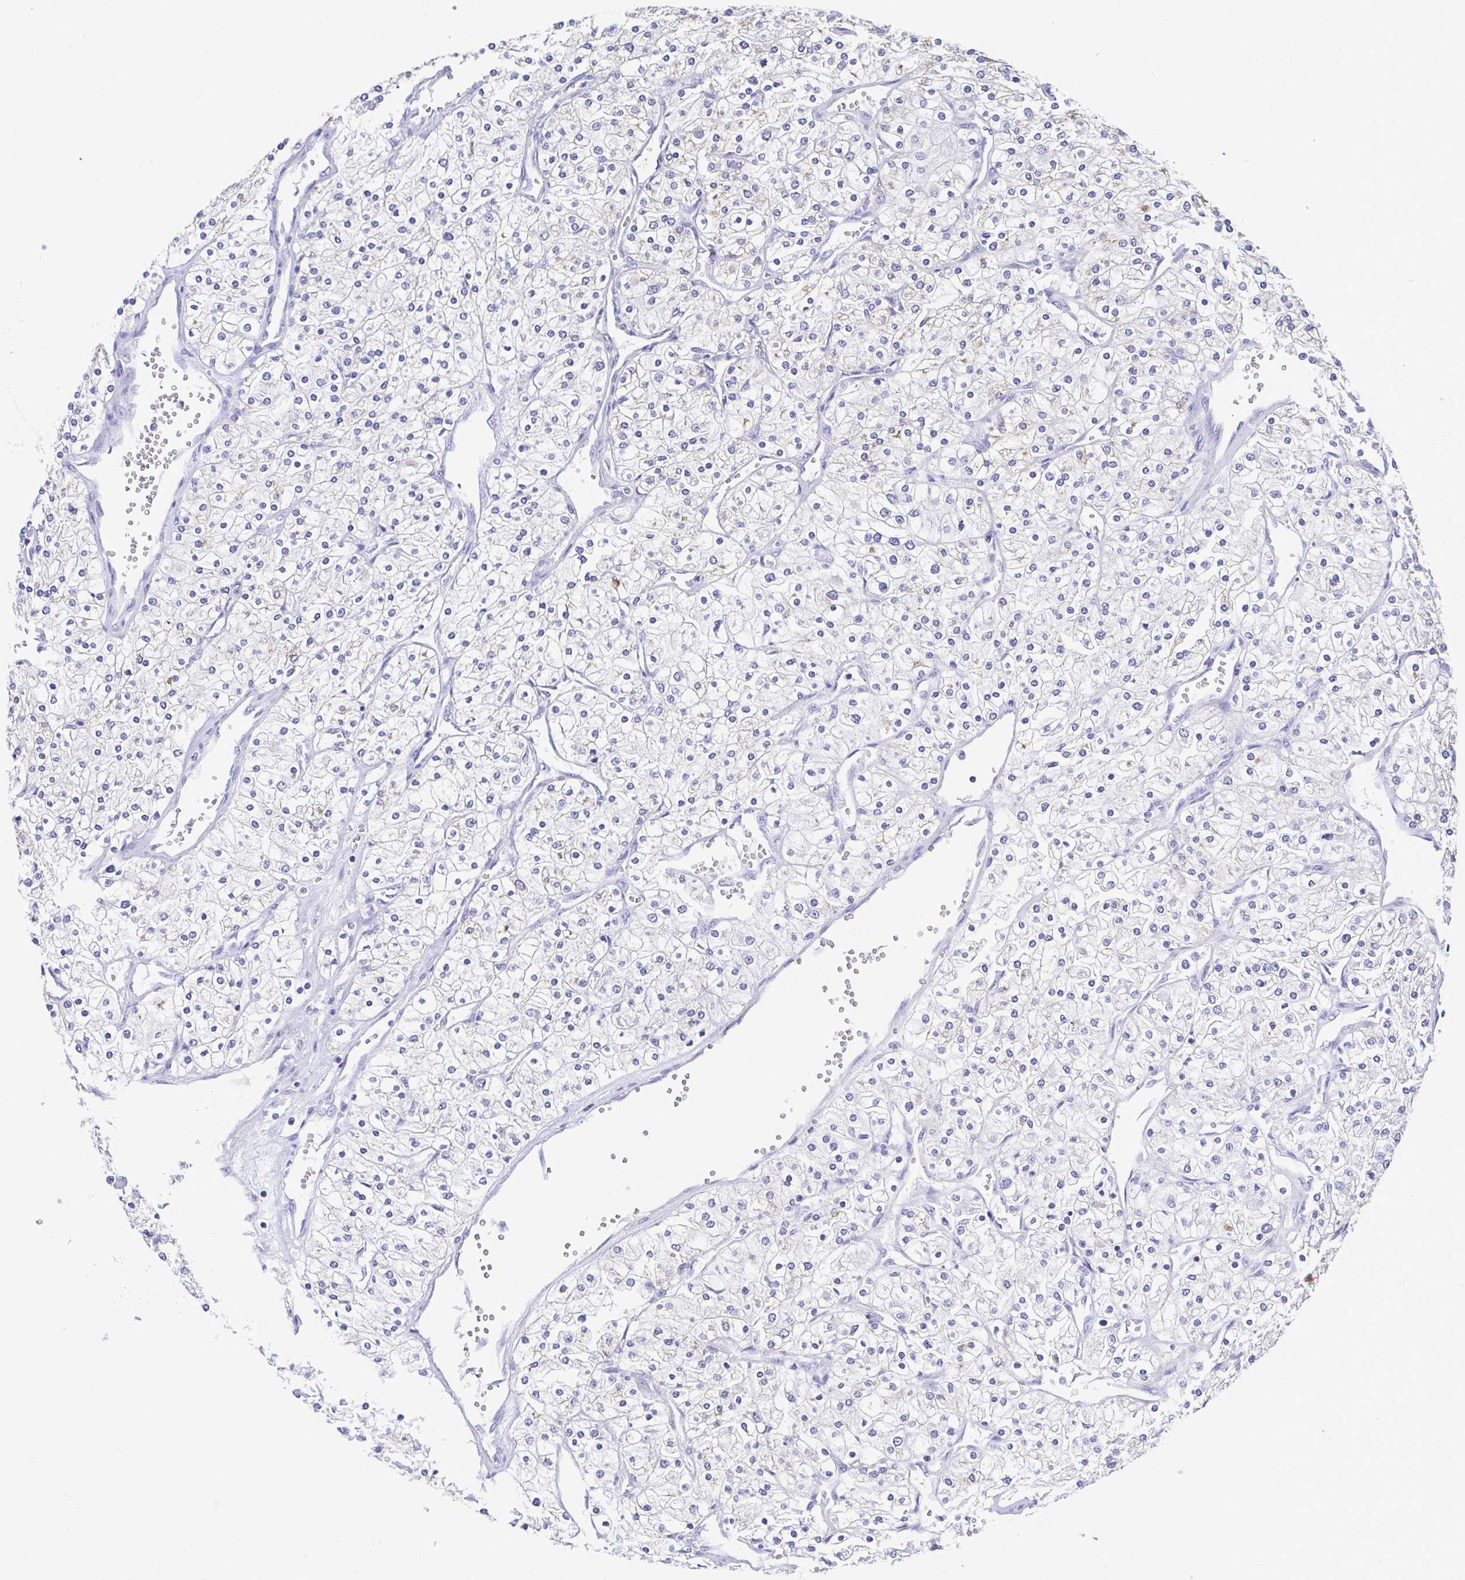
{"staining": {"intensity": "negative", "quantity": "none", "location": "none"}, "tissue": "renal cancer", "cell_type": "Tumor cells", "image_type": "cancer", "snomed": [{"axis": "morphology", "description": "Adenocarcinoma, NOS"}, {"axis": "topography", "description": "Kidney"}], "caption": "Immunohistochemistry photomicrograph of human renal adenocarcinoma stained for a protein (brown), which exhibits no staining in tumor cells.", "gene": "PERM1", "patient": {"sex": "male", "age": 80}}